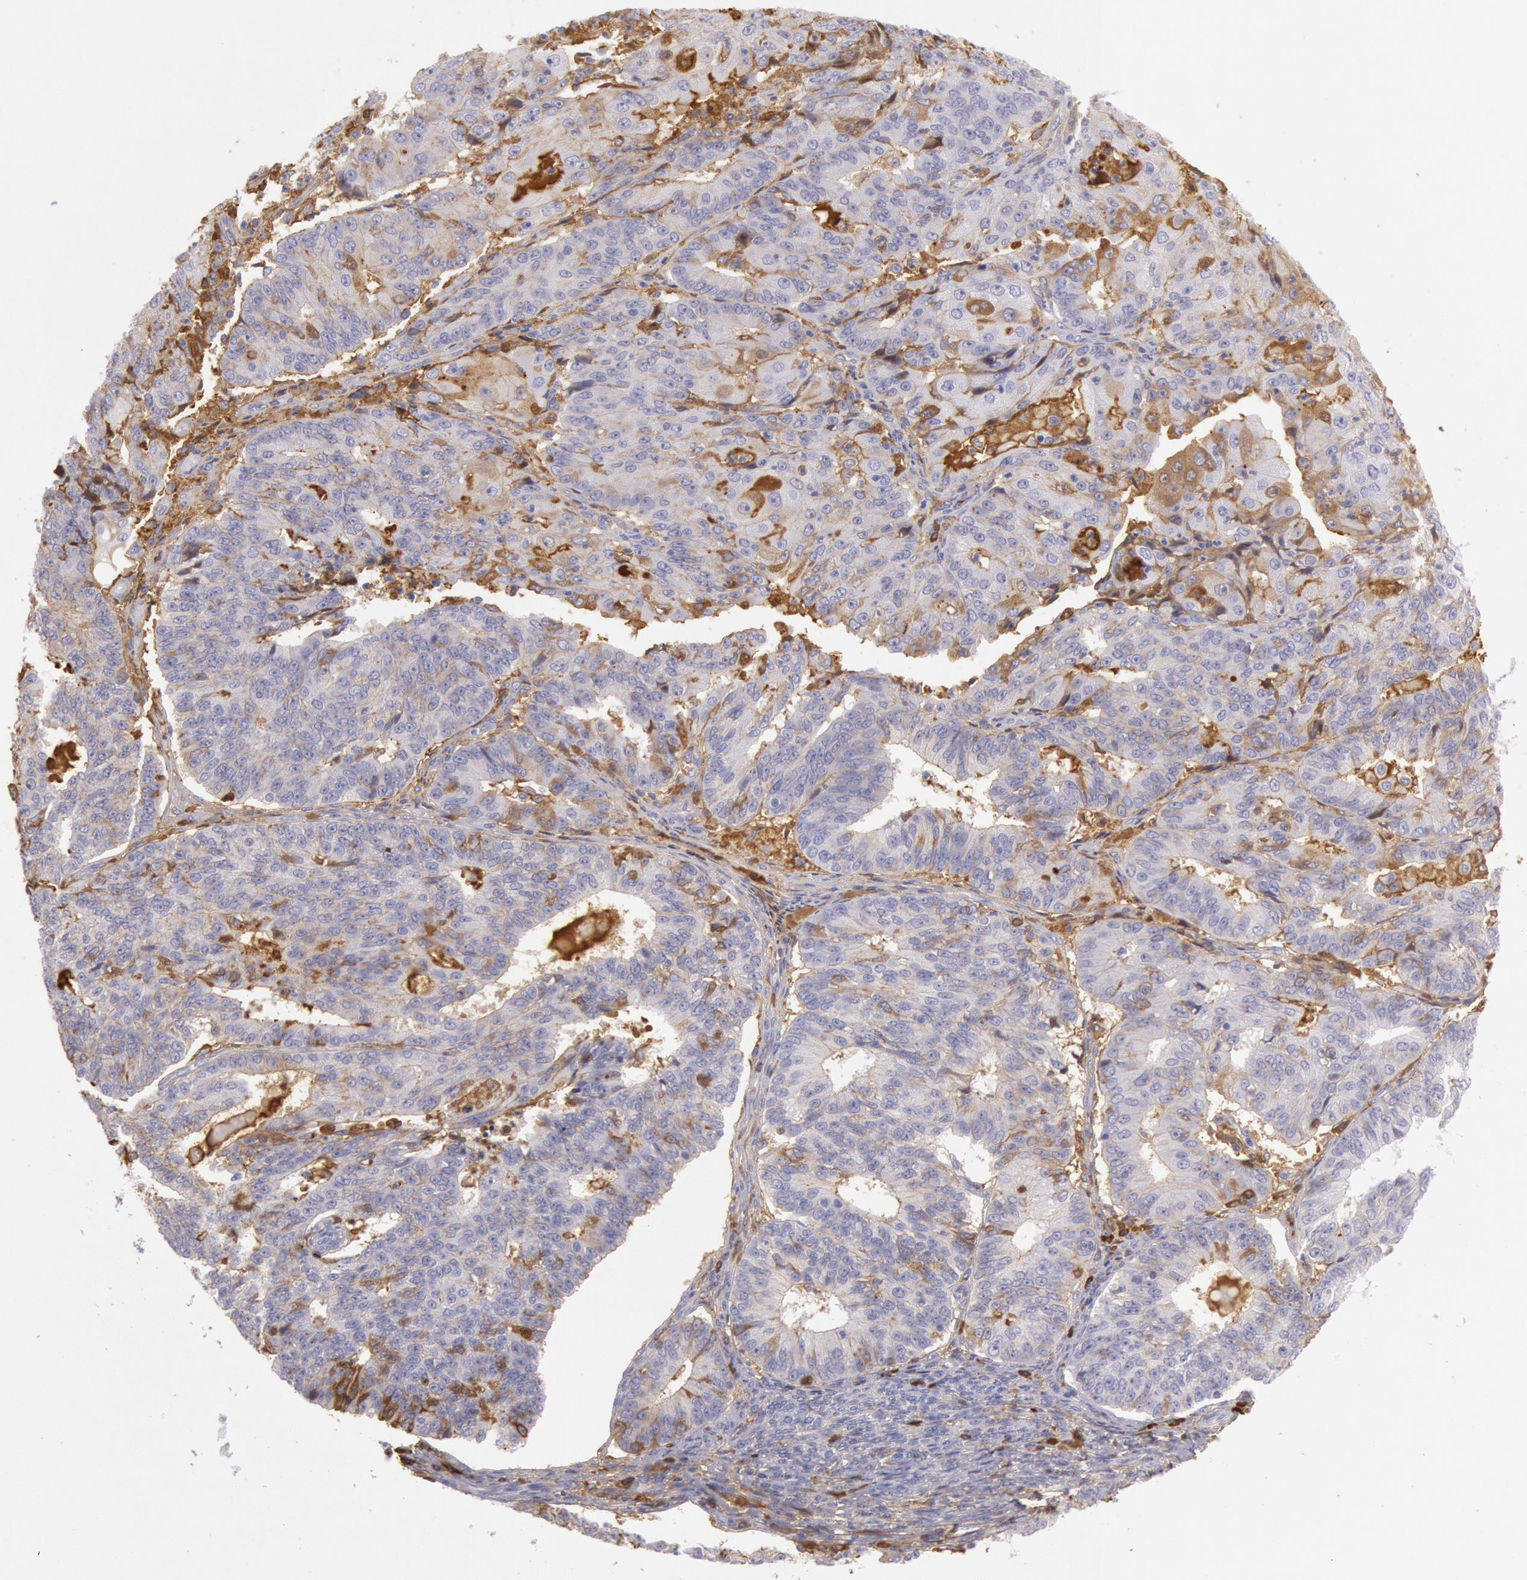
{"staining": {"intensity": "moderate", "quantity": "25%-75%", "location": "cytoplasmic/membranous"}, "tissue": "endometrial cancer", "cell_type": "Tumor cells", "image_type": "cancer", "snomed": [{"axis": "morphology", "description": "Adenocarcinoma, NOS"}, {"axis": "topography", "description": "Endometrium"}], "caption": "This is a histology image of immunohistochemistry (IHC) staining of endometrial cancer, which shows moderate expression in the cytoplasmic/membranous of tumor cells.", "gene": "IGHG1", "patient": {"sex": "female", "age": 56}}